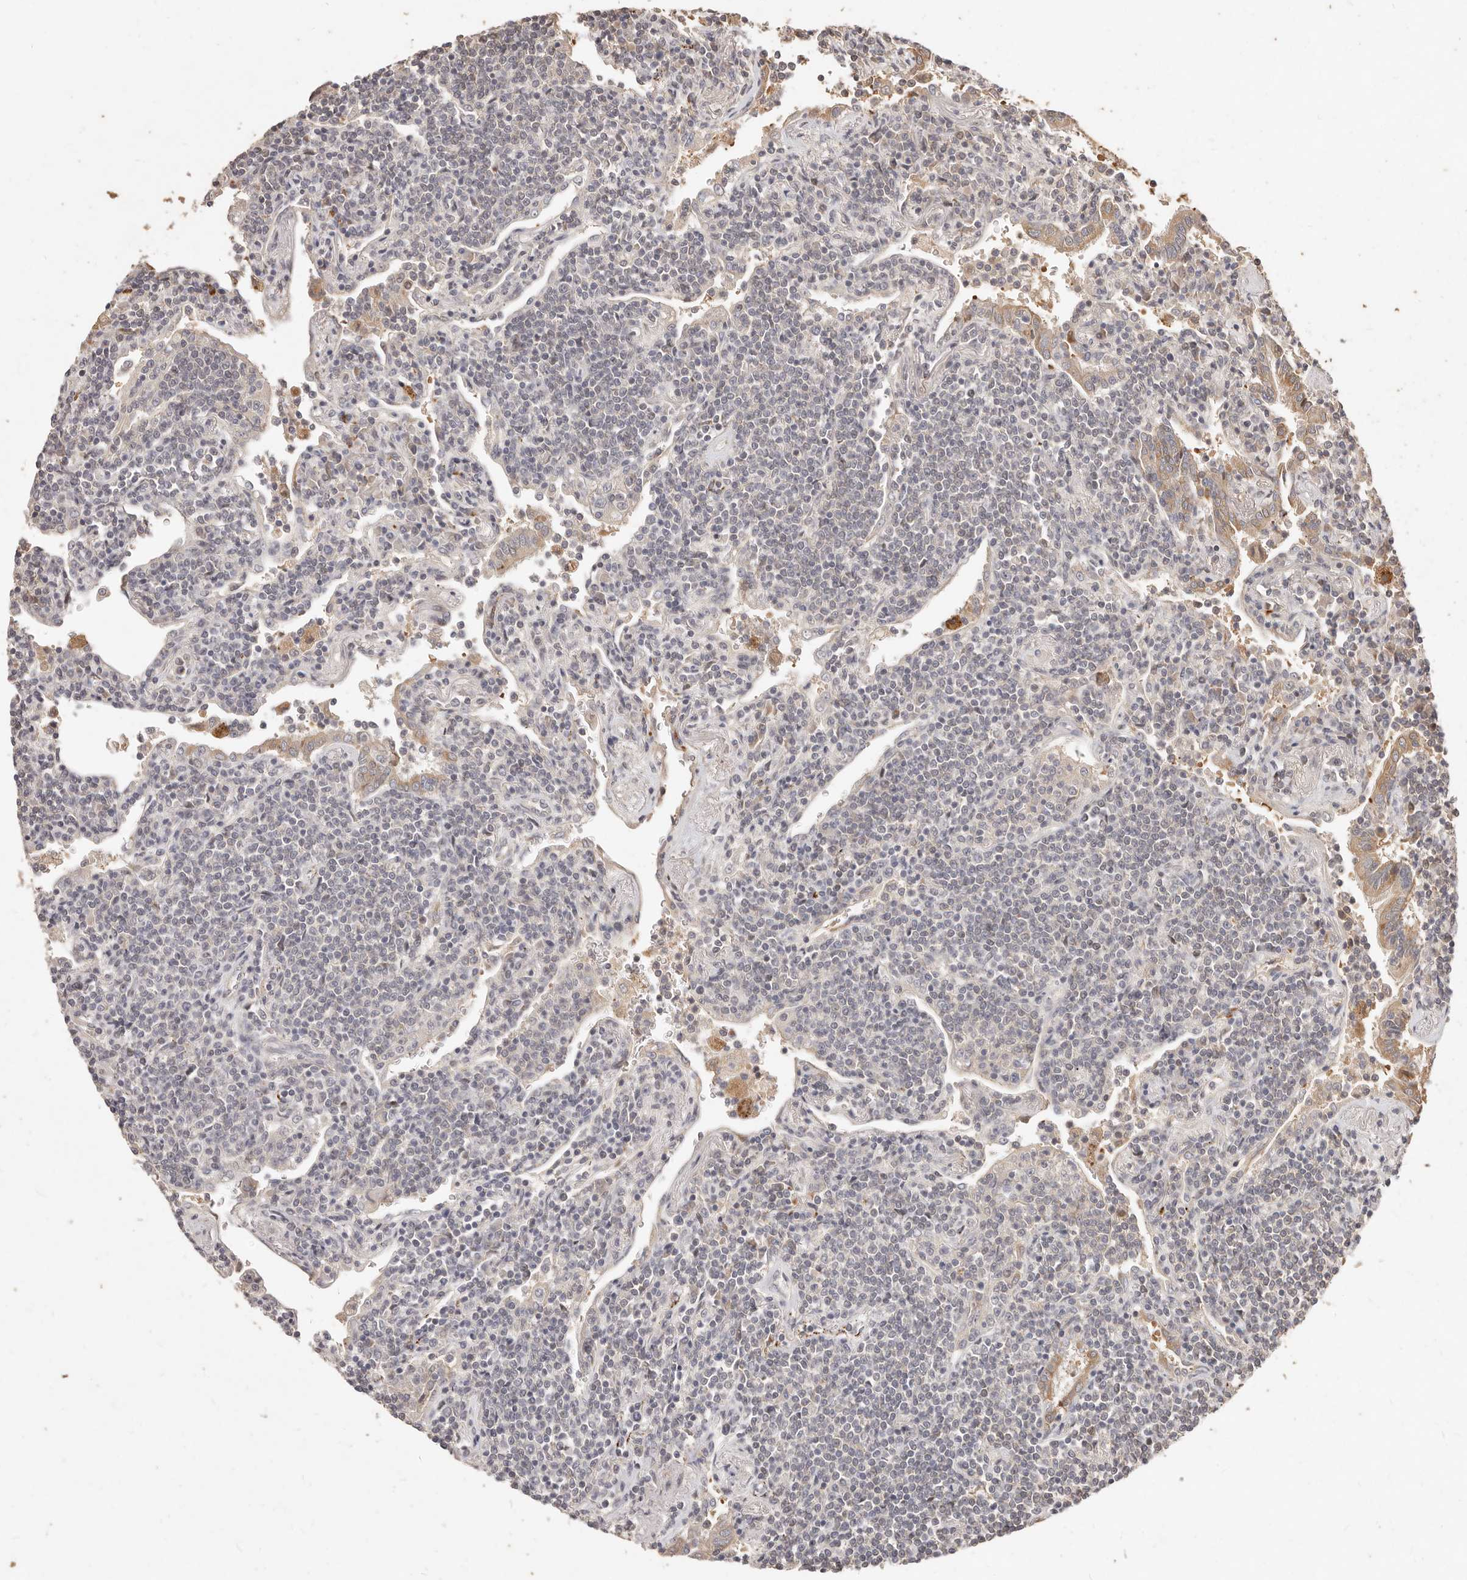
{"staining": {"intensity": "negative", "quantity": "none", "location": "none"}, "tissue": "lymphoma", "cell_type": "Tumor cells", "image_type": "cancer", "snomed": [{"axis": "morphology", "description": "Malignant lymphoma, non-Hodgkin's type, Low grade"}, {"axis": "topography", "description": "Lung"}], "caption": "Immunohistochemistry image of low-grade malignant lymphoma, non-Hodgkin's type stained for a protein (brown), which shows no staining in tumor cells.", "gene": "KIF9", "patient": {"sex": "female", "age": 71}}